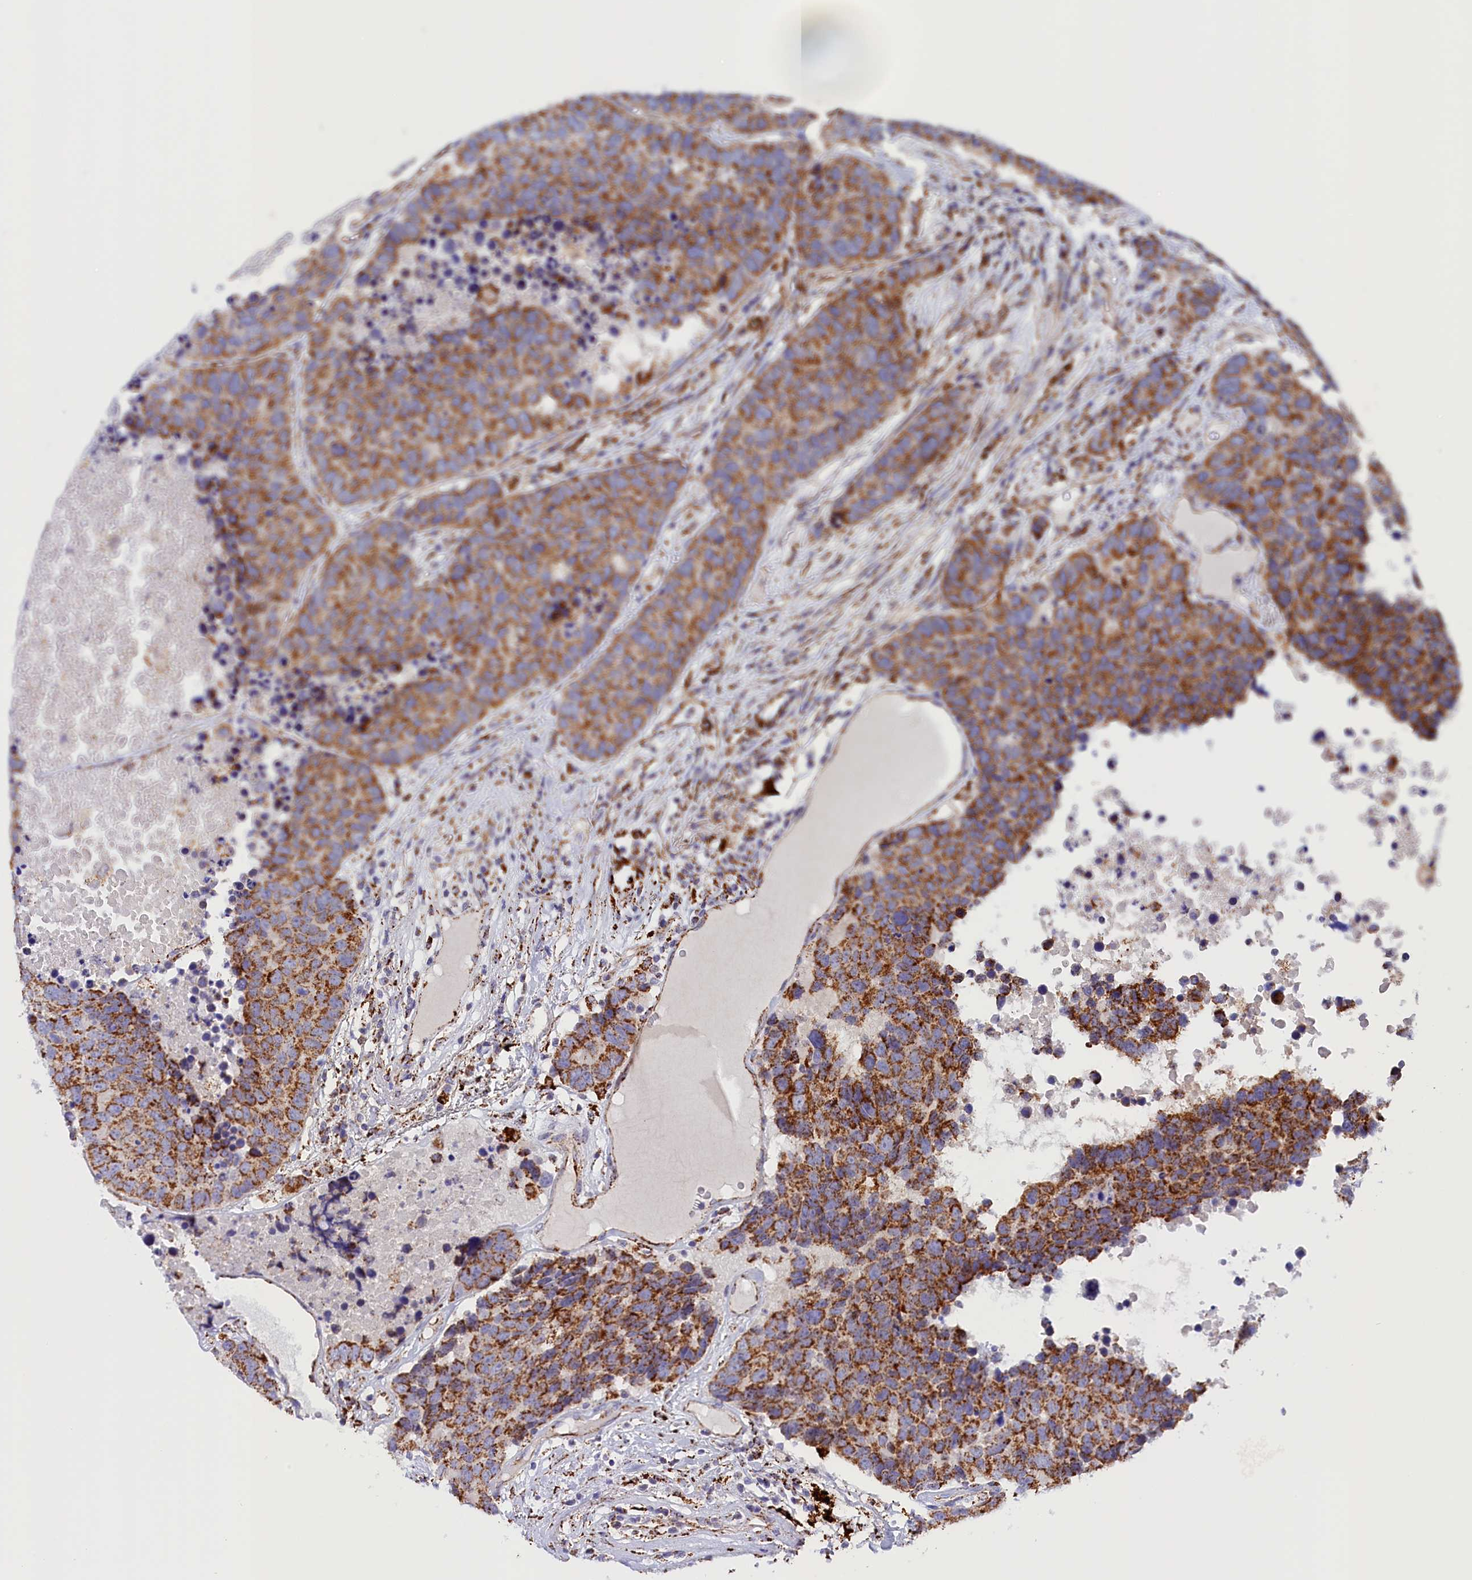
{"staining": {"intensity": "strong", "quantity": ">75%", "location": "cytoplasmic/membranous"}, "tissue": "carcinoid", "cell_type": "Tumor cells", "image_type": "cancer", "snomed": [{"axis": "morphology", "description": "Carcinoid, malignant, NOS"}, {"axis": "topography", "description": "Lung"}], "caption": "High-power microscopy captured an immunohistochemistry histopathology image of carcinoid (malignant), revealing strong cytoplasmic/membranous positivity in approximately >75% of tumor cells.", "gene": "AKTIP", "patient": {"sex": "male", "age": 60}}